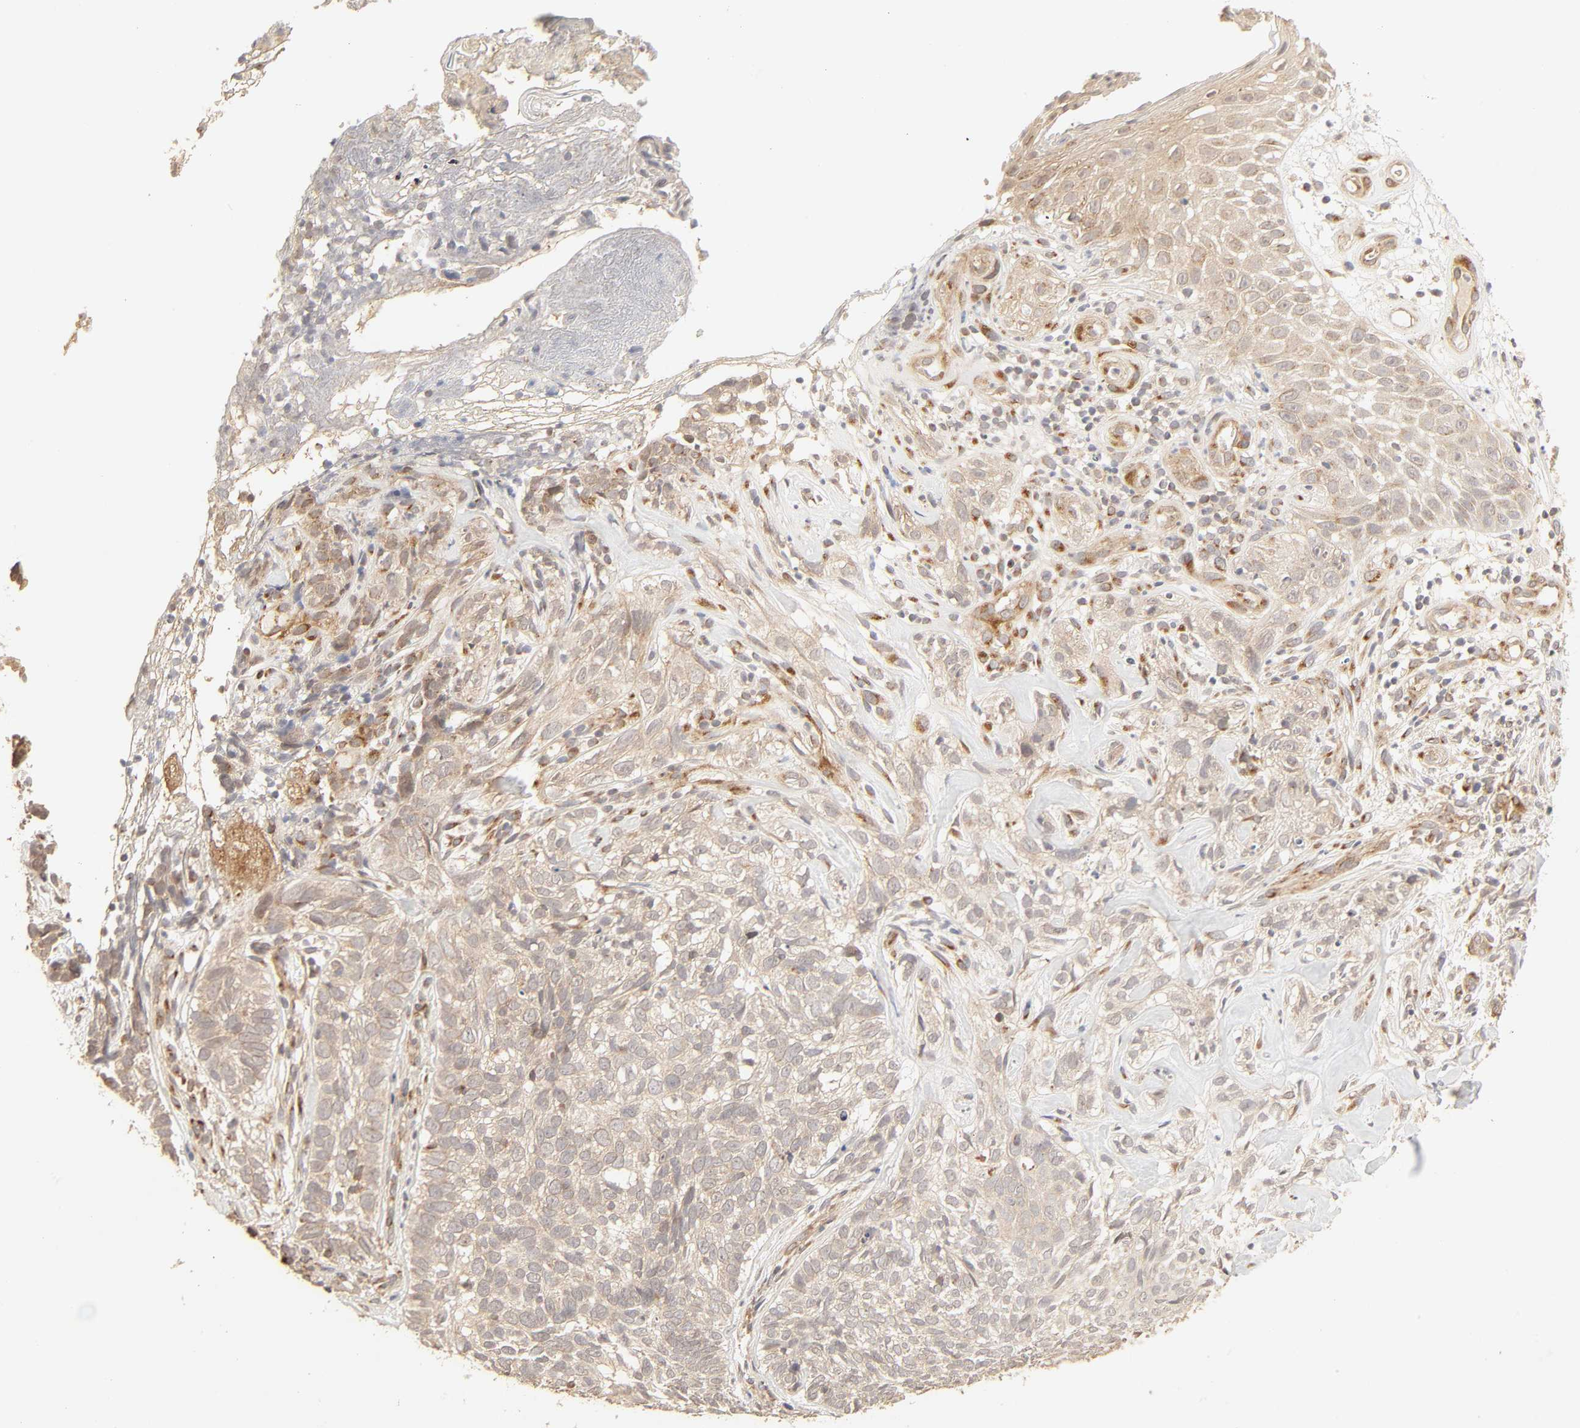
{"staining": {"intensity": "weak", "quantity": ">75%", "location": "cytoplasmic/membranous"}, "tissue": "skin cancer", "cell_type": "Tumor cells", "image_type": "cancer", "snomed": [{"axis": "morphology", "description": "Basal cell carcinoma"}, {"axis": "topography", "description": "Skin"}], "caption": "A low amount of weak cytoplasmic/membranous staining is appreciated in about >75% of tumor cells in skin cancer (basal cell carcinoma) tissue. The staining was performed using DAB (3,3'-diaminobenzidine) to visualize the protein expression in brown, while the nuclei were stained in blue with hematoxylin (Magnification: 20x).", "gene": "EPS8", "patient": {"sex": "male", "age": 72}}